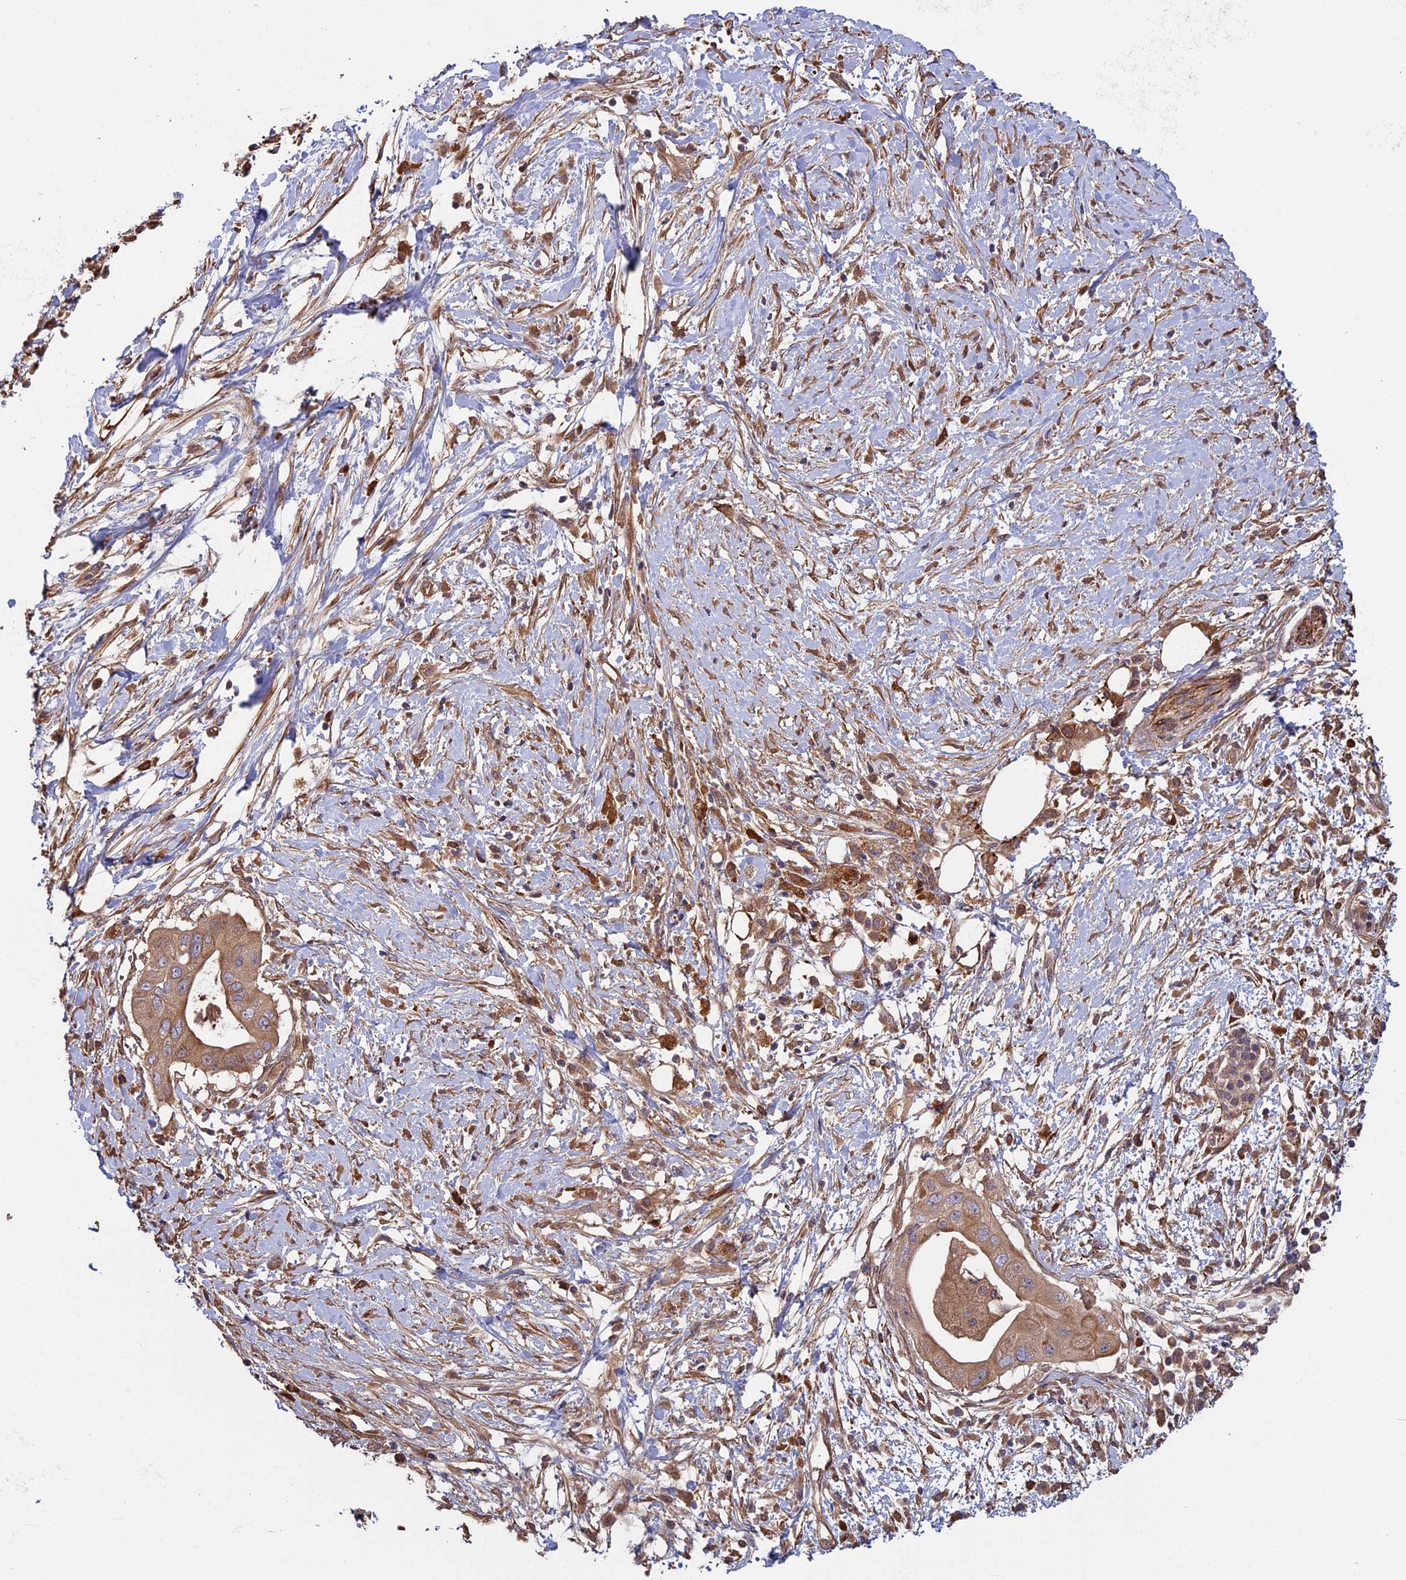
{"staining": {"intensity": "moderate", "quantity": ">75%", "location": "cytoplasmic/membranous"}, "tissue": "pancreatic cancer", "cell_type": "Tumor cells", "image_type": "cancer", "snomed": [{"axis": "morphology", "description": "Adenocarcinoma, NOS"}, {"axis": "topography", "description": "Pancreas"}], "caption": "IHC (DAB (3,3'-diaminobenzidine)) staining of pancreatic adenocarcinoma demonstrates moderate cytoplasmic/membranous protein expression in about >75% of tumor cells.", "gene": "VWA3A", "patient": {"sex": "male", "age": 68}}